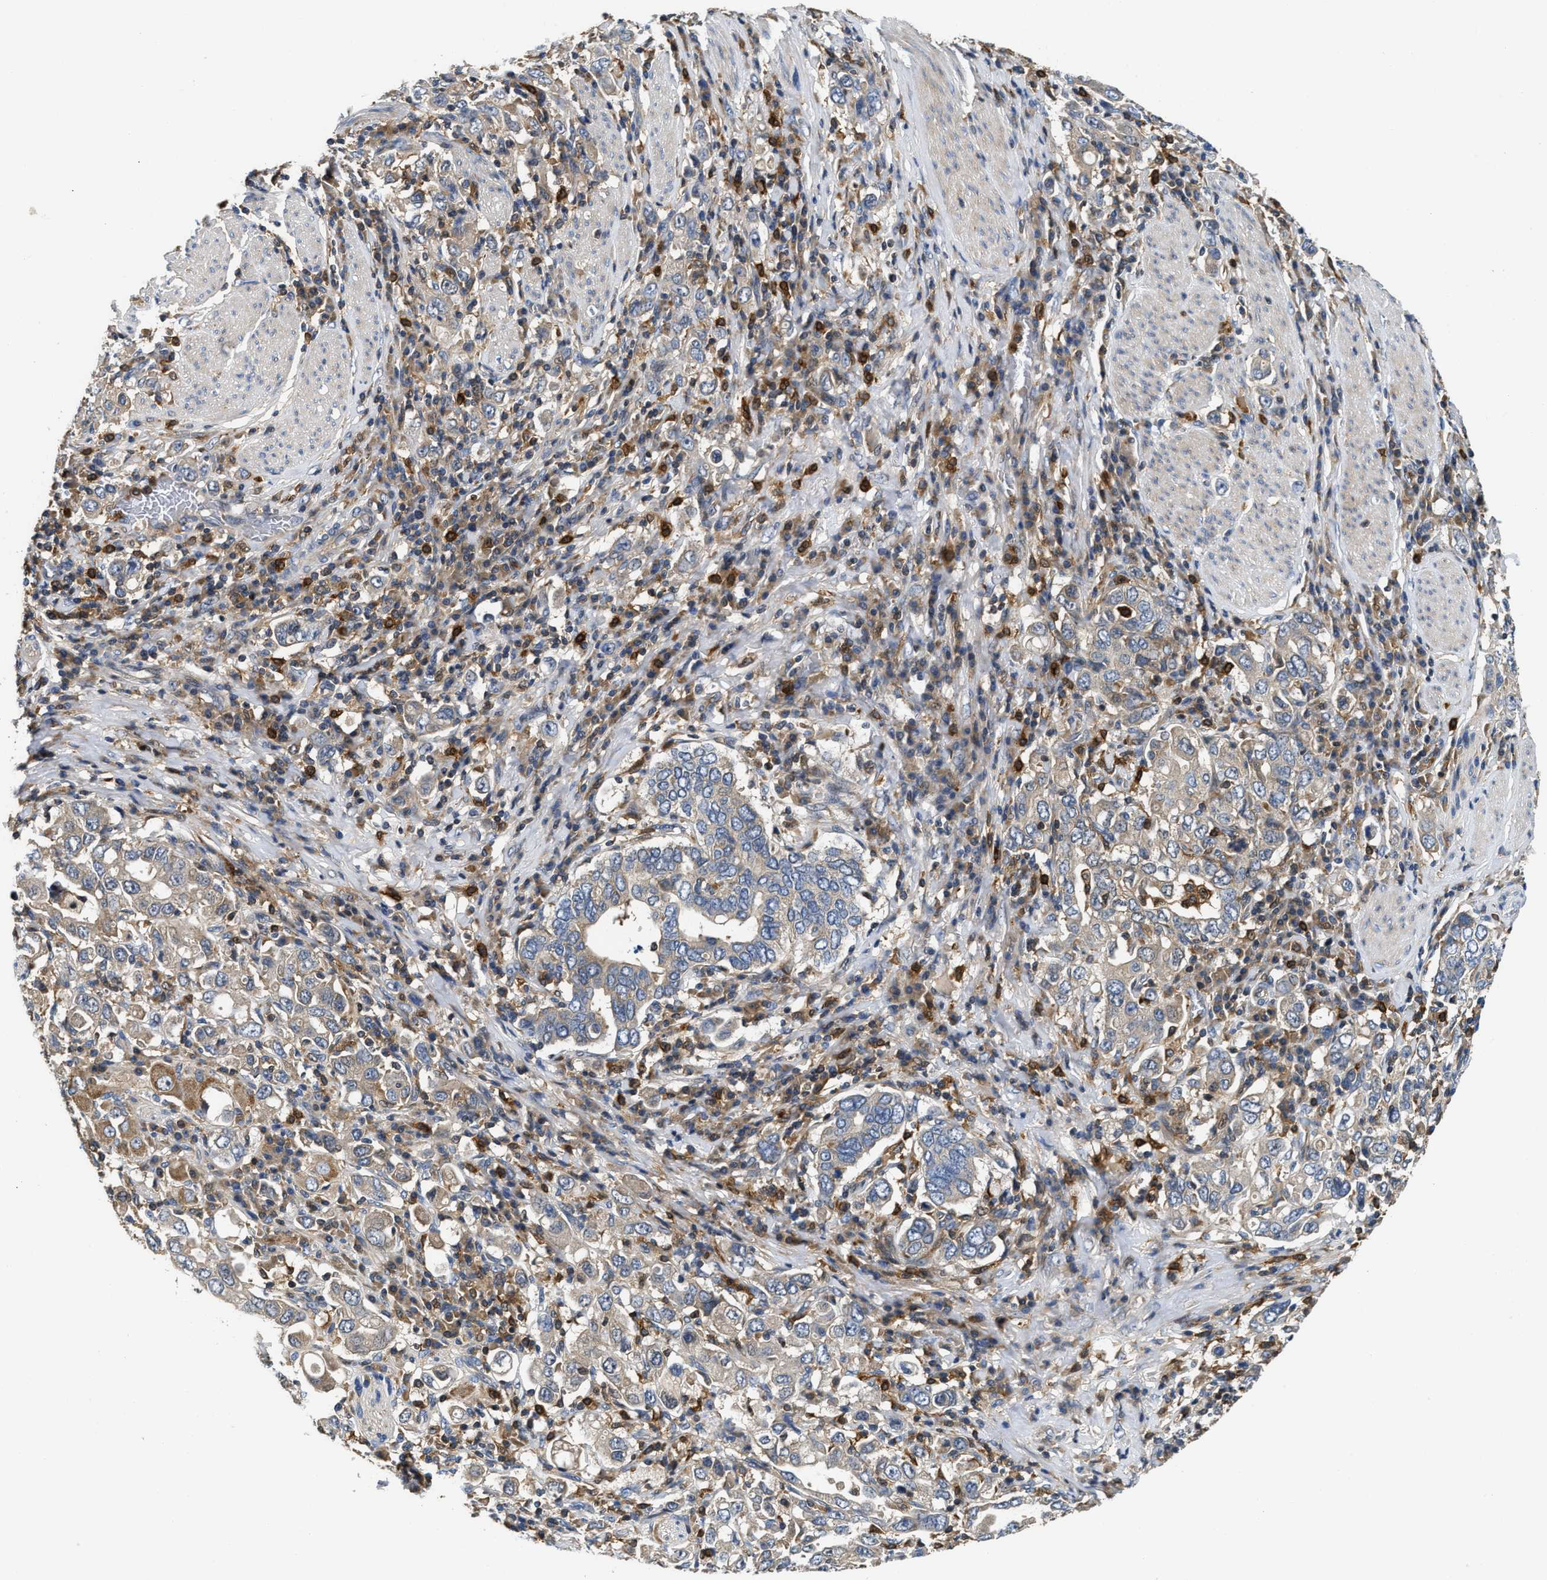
{"staining": {"intensity": "weak", "quantity": "<25%", "location": "cytoplasmic/membranous"}, "tissue": "stomach cancer", "cell_type": "Tumor cells", "image_type": "cancer", "snomed": [{"axis": "morphology", "description": "Adenocarcinoma, NOS"}, {"axis": "topography", "description": "Stomach, upper"}], "caption": "Image shows no protein expression in tumor cells of stomach adenocarcinoma tissue.", "gene": "OSTF1", "patient": {"sex": "male", "age": 62}}